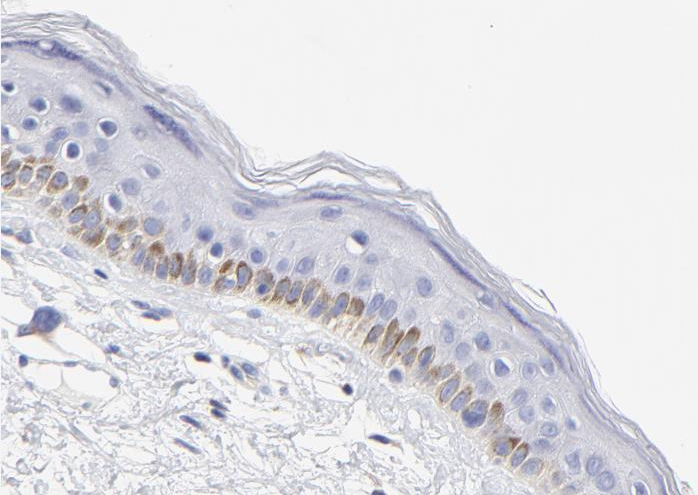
{"staining": {"intensity": "weak", "quantity": ">75%", "location": "cytoplasmic/membranous"}, "tissue": "skin", "cell_type": "Fibroblasts", "image_type": "normal", "snomed": [{"axis": "morphology", "description": "Normal tissue, NOS"}, {"axis": "topography", "description": "Skin"}], "caption": "This photomicrograph demonstrates IHC staining of unremarkable human skin, with low weak cytoplasmic/membranous expression in about >75% of fibroblasts.", "gene": "LAX1", "patient": {"sex": "male", "age": 63}}